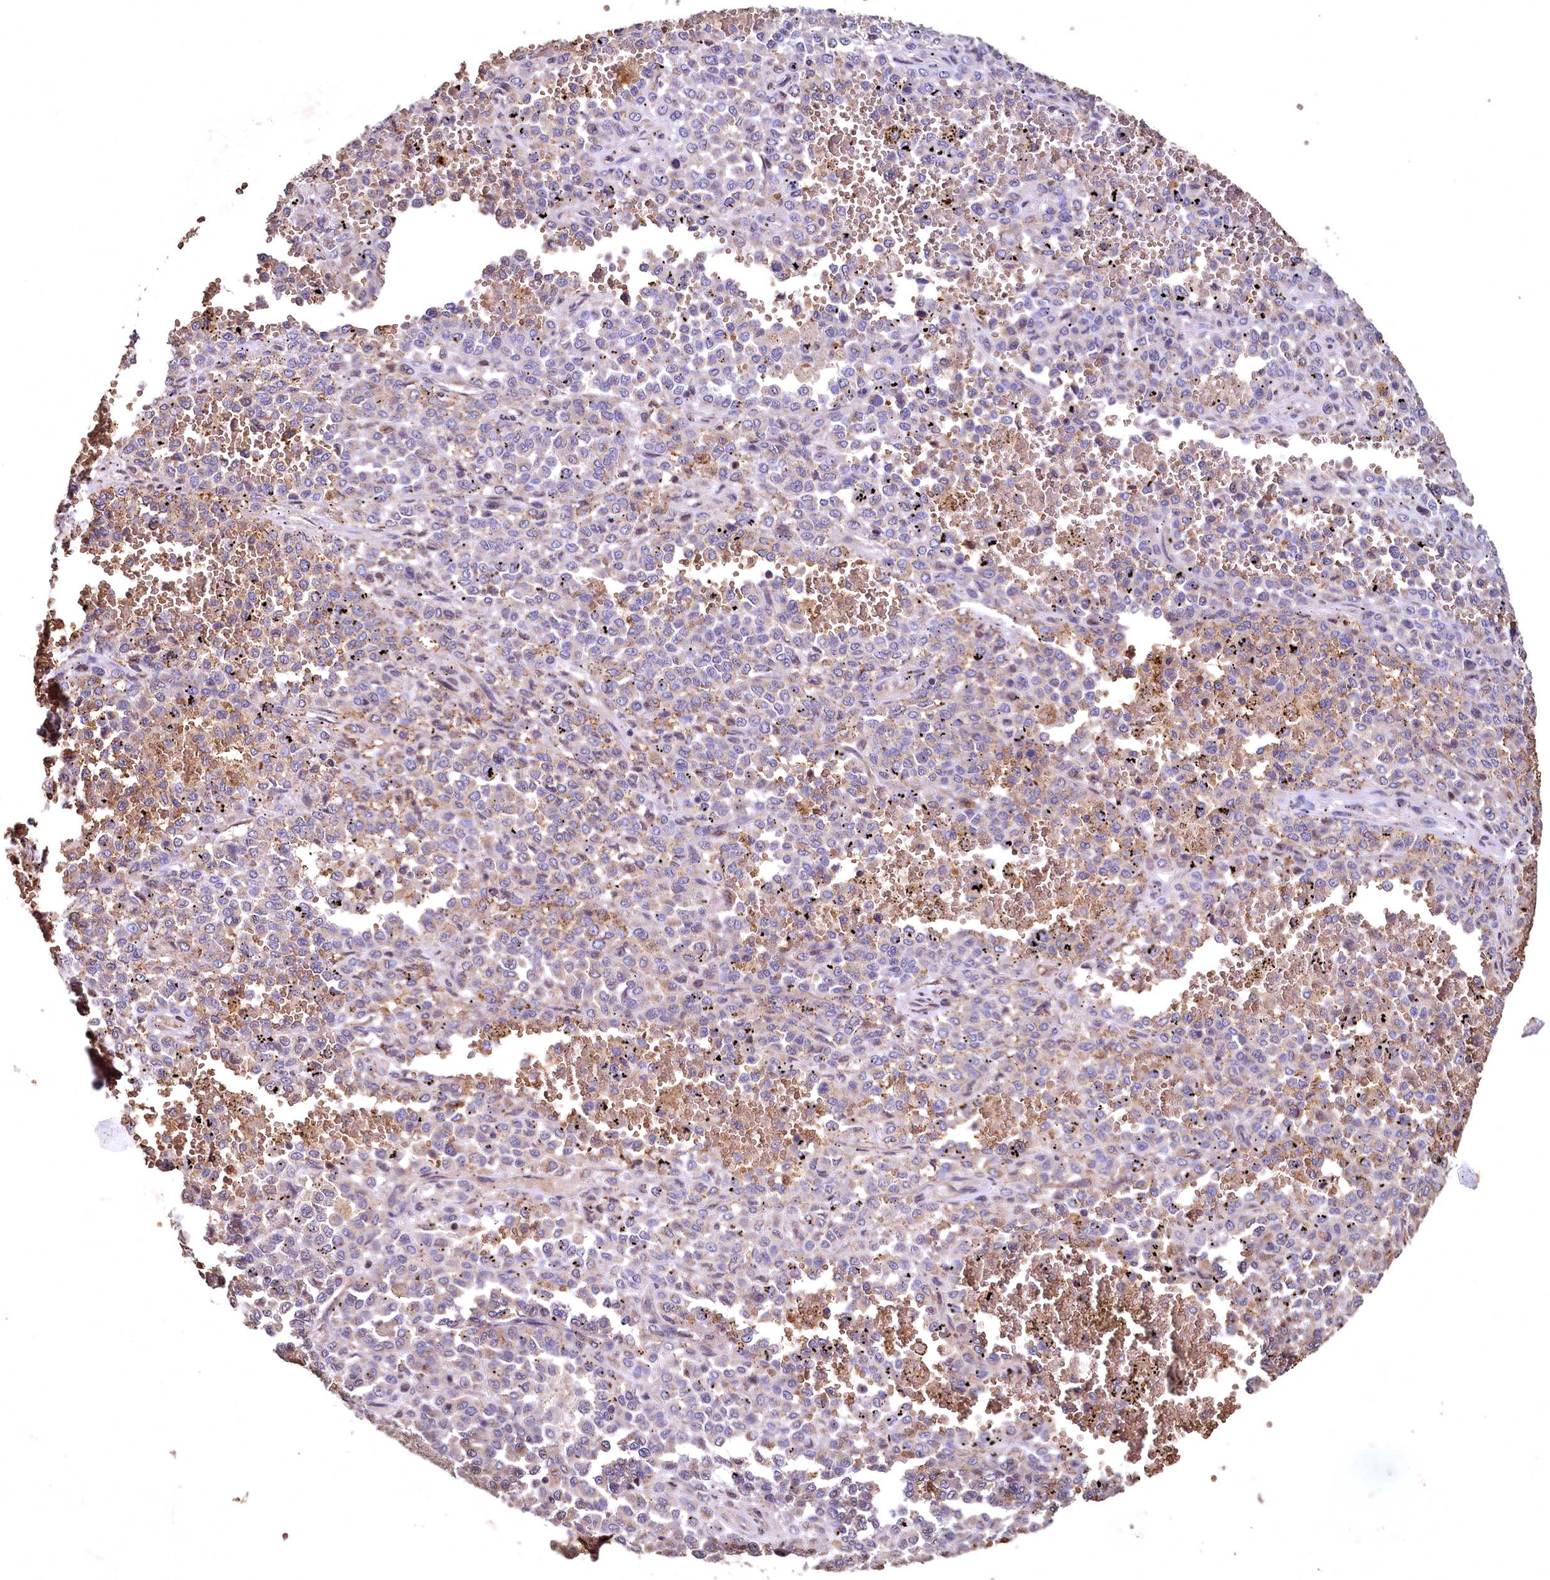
{"staining": {"intensity": "negative", "quantity": "none", "location": "none"}, "tissue": "melanoma", "cell_type": "Tumor cells", "image_type": "cancer", "snomed": [{"axis": "morphology", "description": "Malignant melanoma, Metastatic site"}, {"axis": "topography", "description": "Pancreas"}], "caption": "Melanoma was stained to show a protein in brown. There is no significant positivity in tumor cells.", "gene": "SPTA1", "patient": {"sex": "female", "age": 30}}